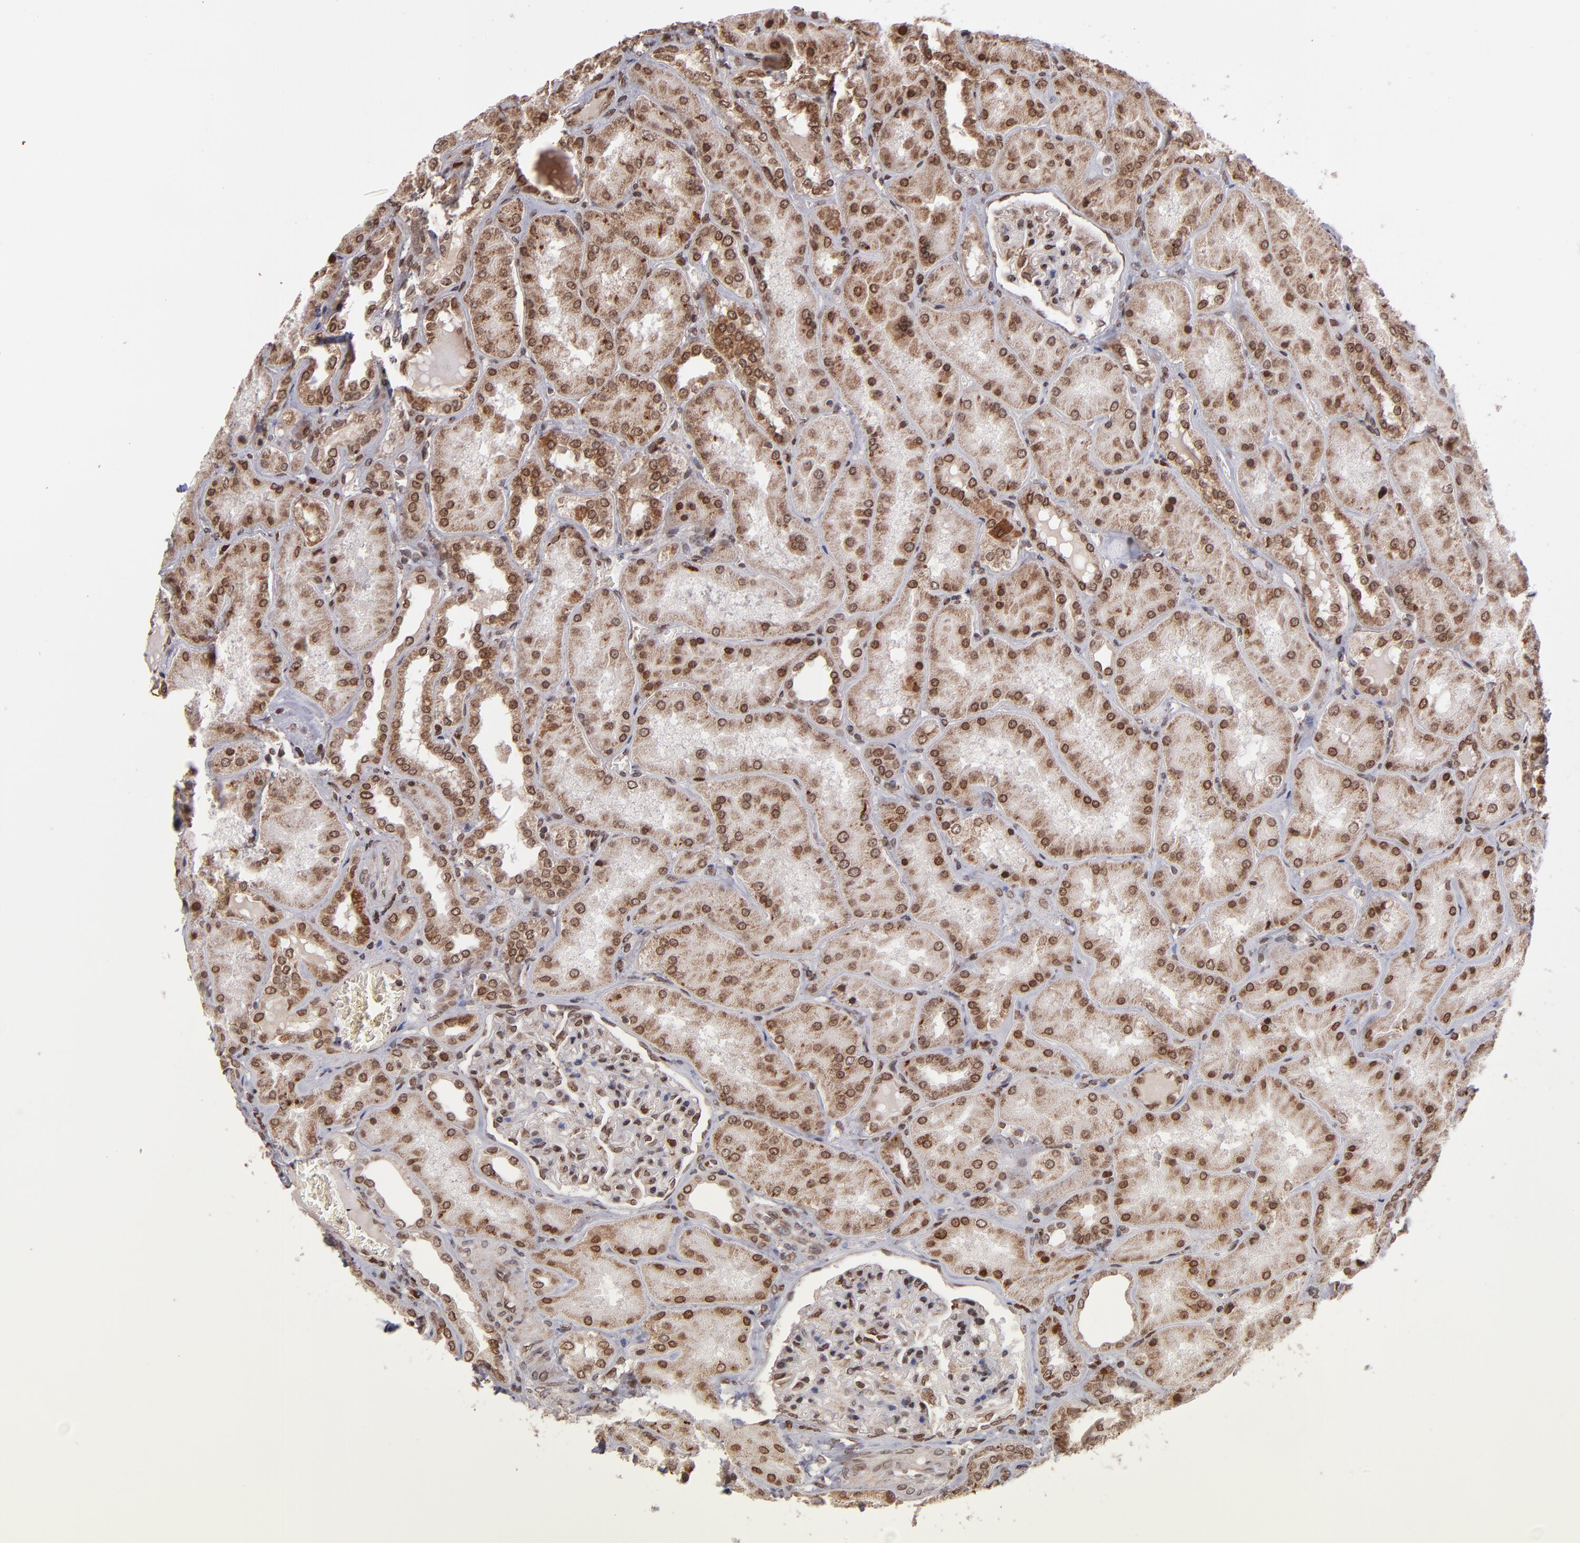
{"staining": {"intensity": "negative", "quantity": "none", "location": "none"}, "tissue": "kidney", "cell_type": "Cells in glomeruli", "image_type": "normal", "snomed": [{"axis": "morphology", "description": "Normal tissue, NOS"}, {"axis": "topography", "description": "Kidney"}], "caption": "The image exhibits no staining of cells in glomeruli in normal kidney.", "gene": "TOP1MT", "patient": {"sex": "female", "age": 56}}